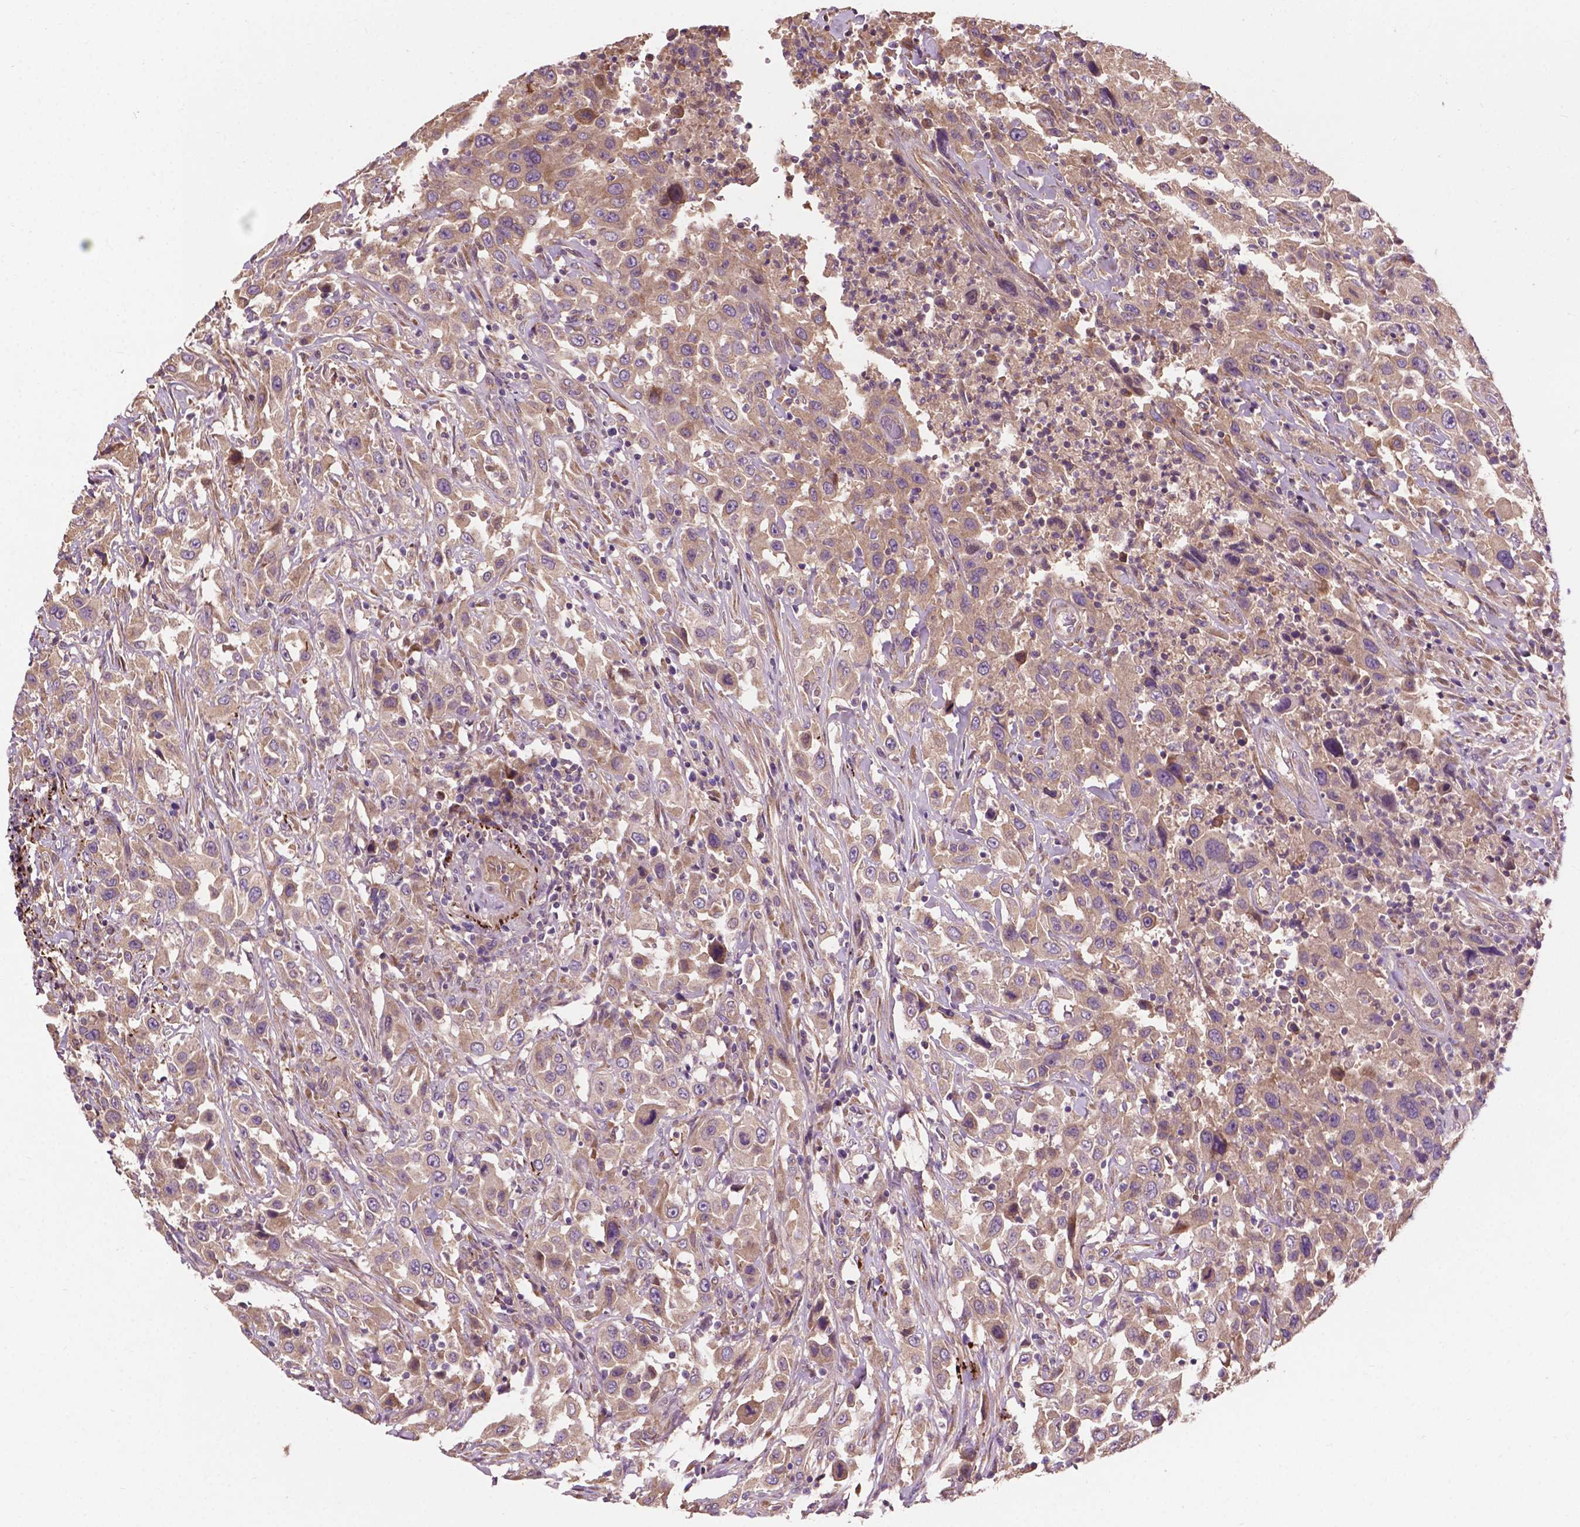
{"staining": {"intensity": "weak", "quantity": ">75%", "location": "cytoplasmic/membranous"}, "tissue": "urothelial cancer", "cell_type": "Tumor cells", "image_type": "cancer", "snomed": [{"axis": "morphology", "description": "Urothelial carcinoma, High grade"}, {"axis": "topography", "description": "Urinary bladder"}], "caption": "The histopathology image exhibits immunohistochemical staining of high-grade urothelial carcinoma. There is weak cytoplasmic/membranous staining is identified in approximately >75% of tumor cells.", "gene": "GJA9", "patient": {"sex": "male", "age": 61}}